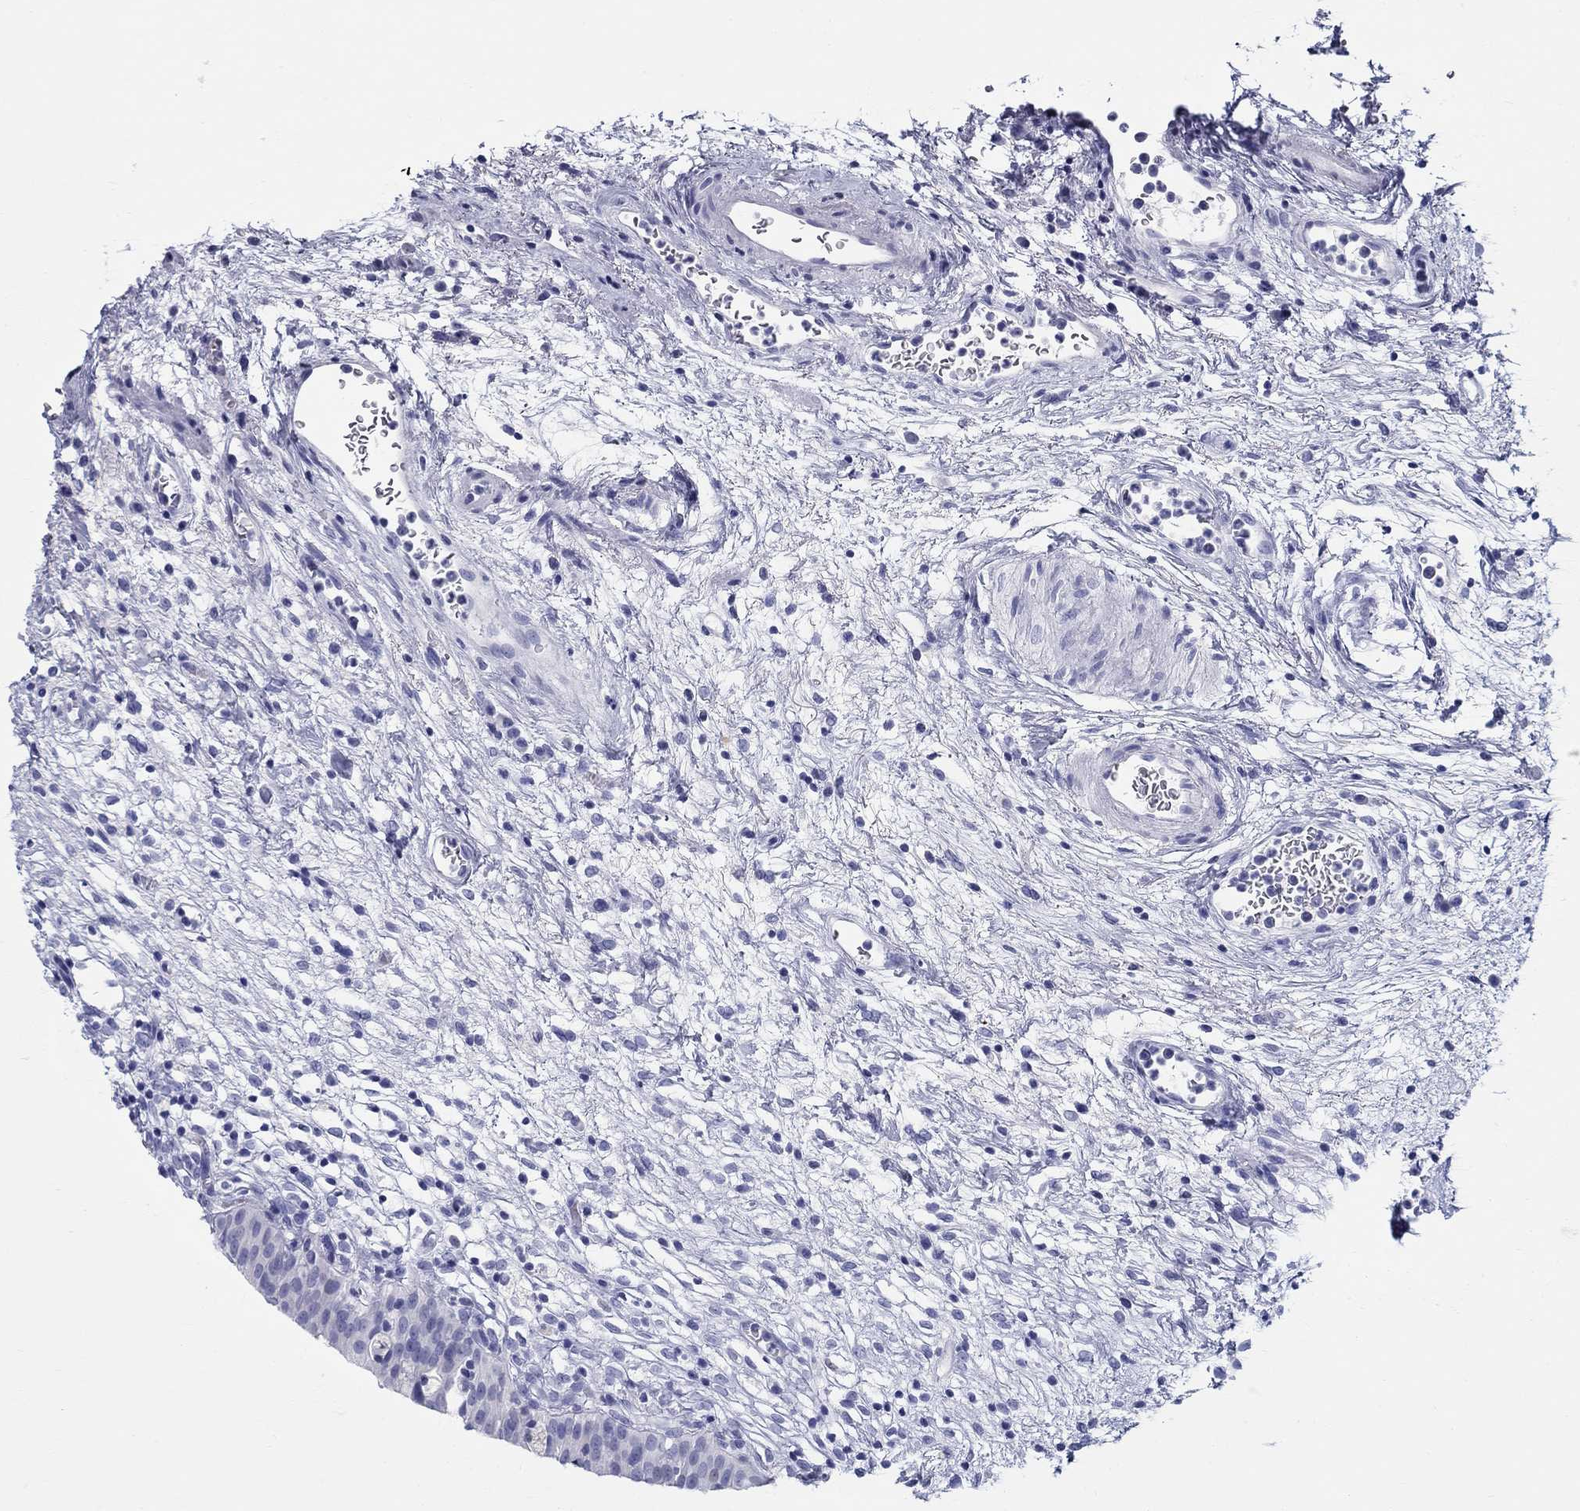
{"staining": {"intensity": "negative", "quantity": "none", "location": "none"}, "tissue": "urinary bladder", "cell_type": "Urothelial cells", "image_type": "normal", "snomed": [{"axis": "morphology", "description": "Normal tissue, NOS"}, {"axis": "topography", "description": "Urinary bladder"}], "caption": "The immunohistochemistry (IHC) image has no significant expression in urothelial cells of urinary bladder. Nuclei are stained in blue.", "gene": "LAMP5", "patient": {"sex": "male", "age": 76}}